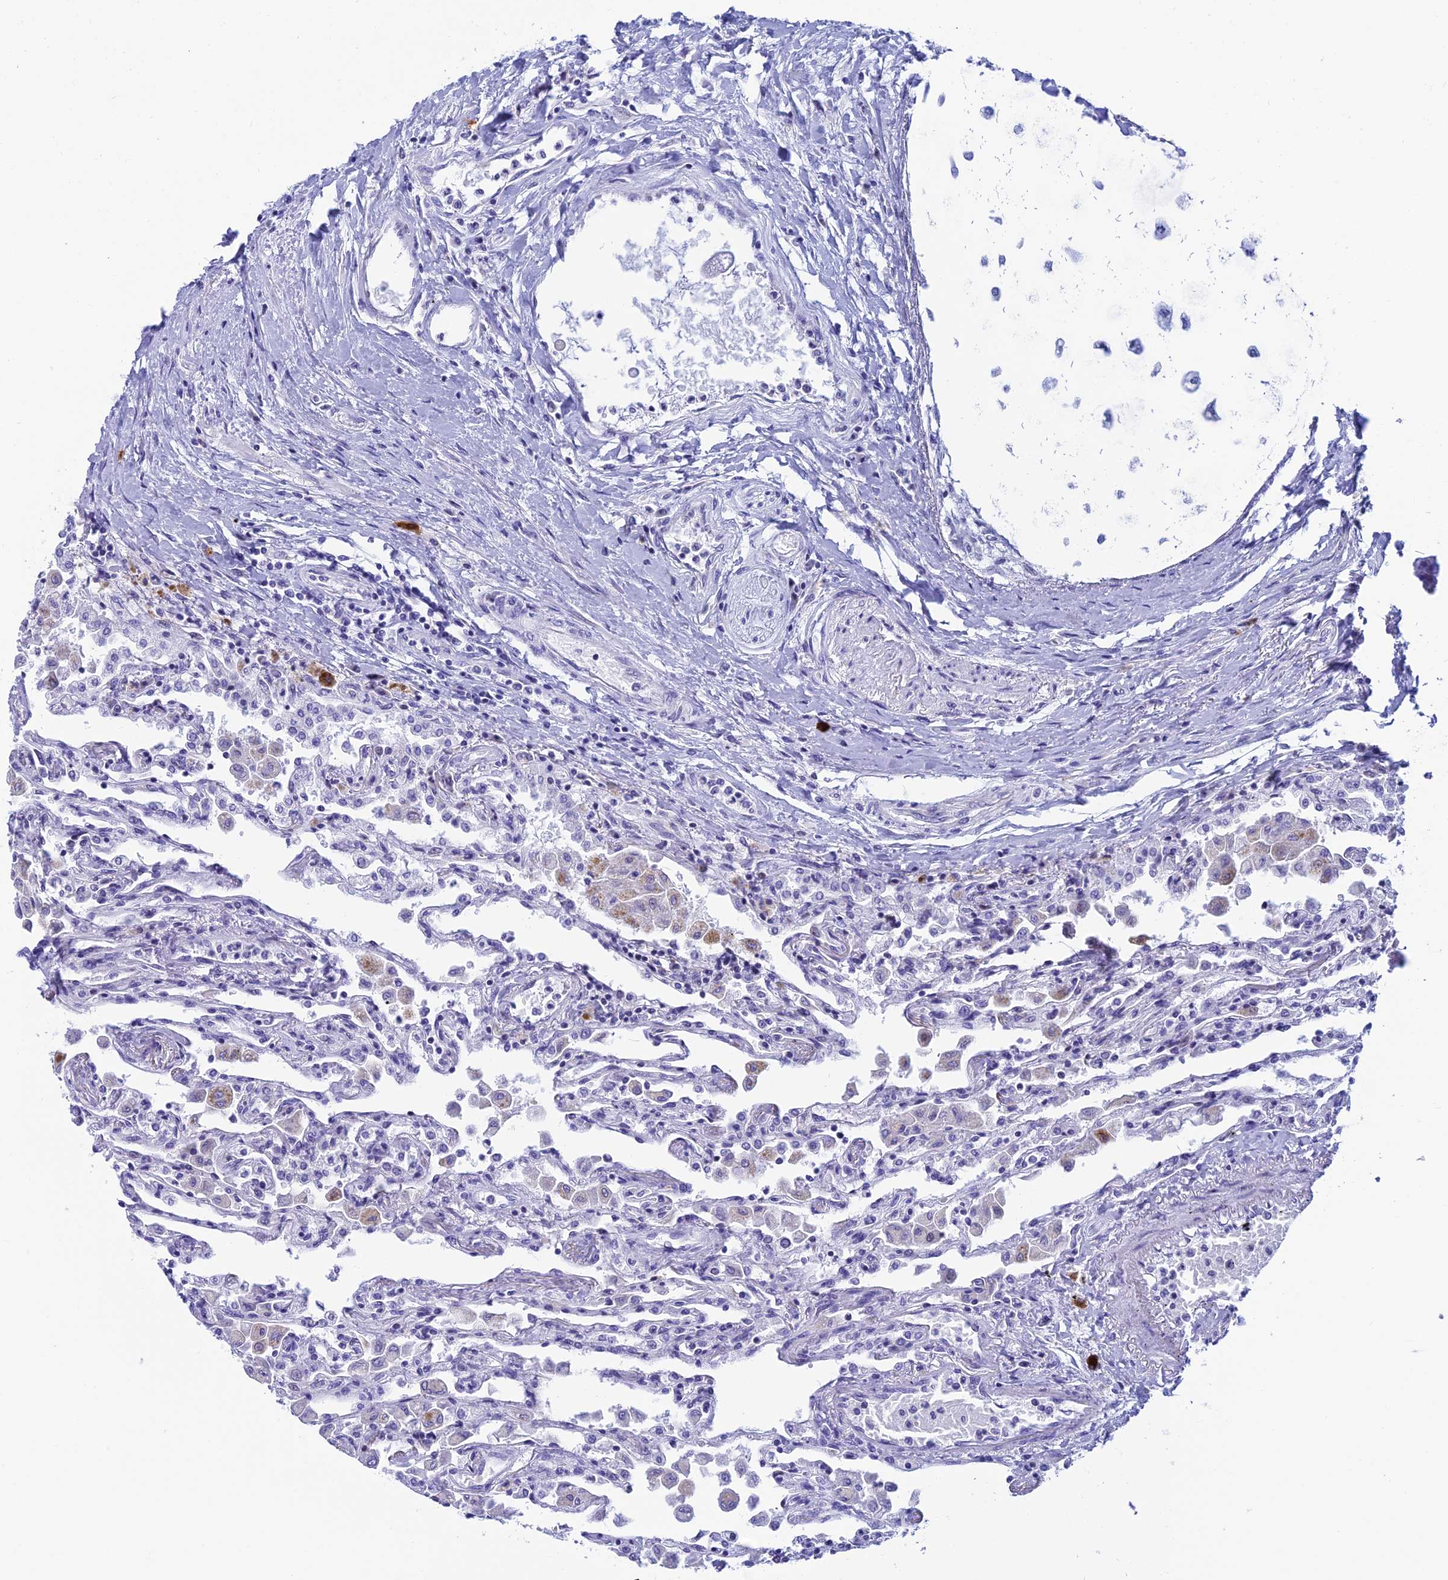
{"staining": {"intensity": "moderate", "quantity": "<25%", "location": "cytoplasmic/membranous"}, "tissue": "lung", "cell_type": "Alveolar cells", "image_type": "normal", "snomed": [{"axis": "morphology", "description": "Normal tissue, NOS"}, {"axis": "topography", "description": "Bronchus"}, {"axis": "topography", "description": "Lung"}], "caption": "This photomicrograph shows benign lung stained with immunohistochemistry to label a protein in brown. The cytoplasmic/membranous of alveolar cells show moderate positivity for the protein. Nuclei are counter-stained blue.", "gene": "REEP4", "patient": {"sex": "female", "age": 49}}